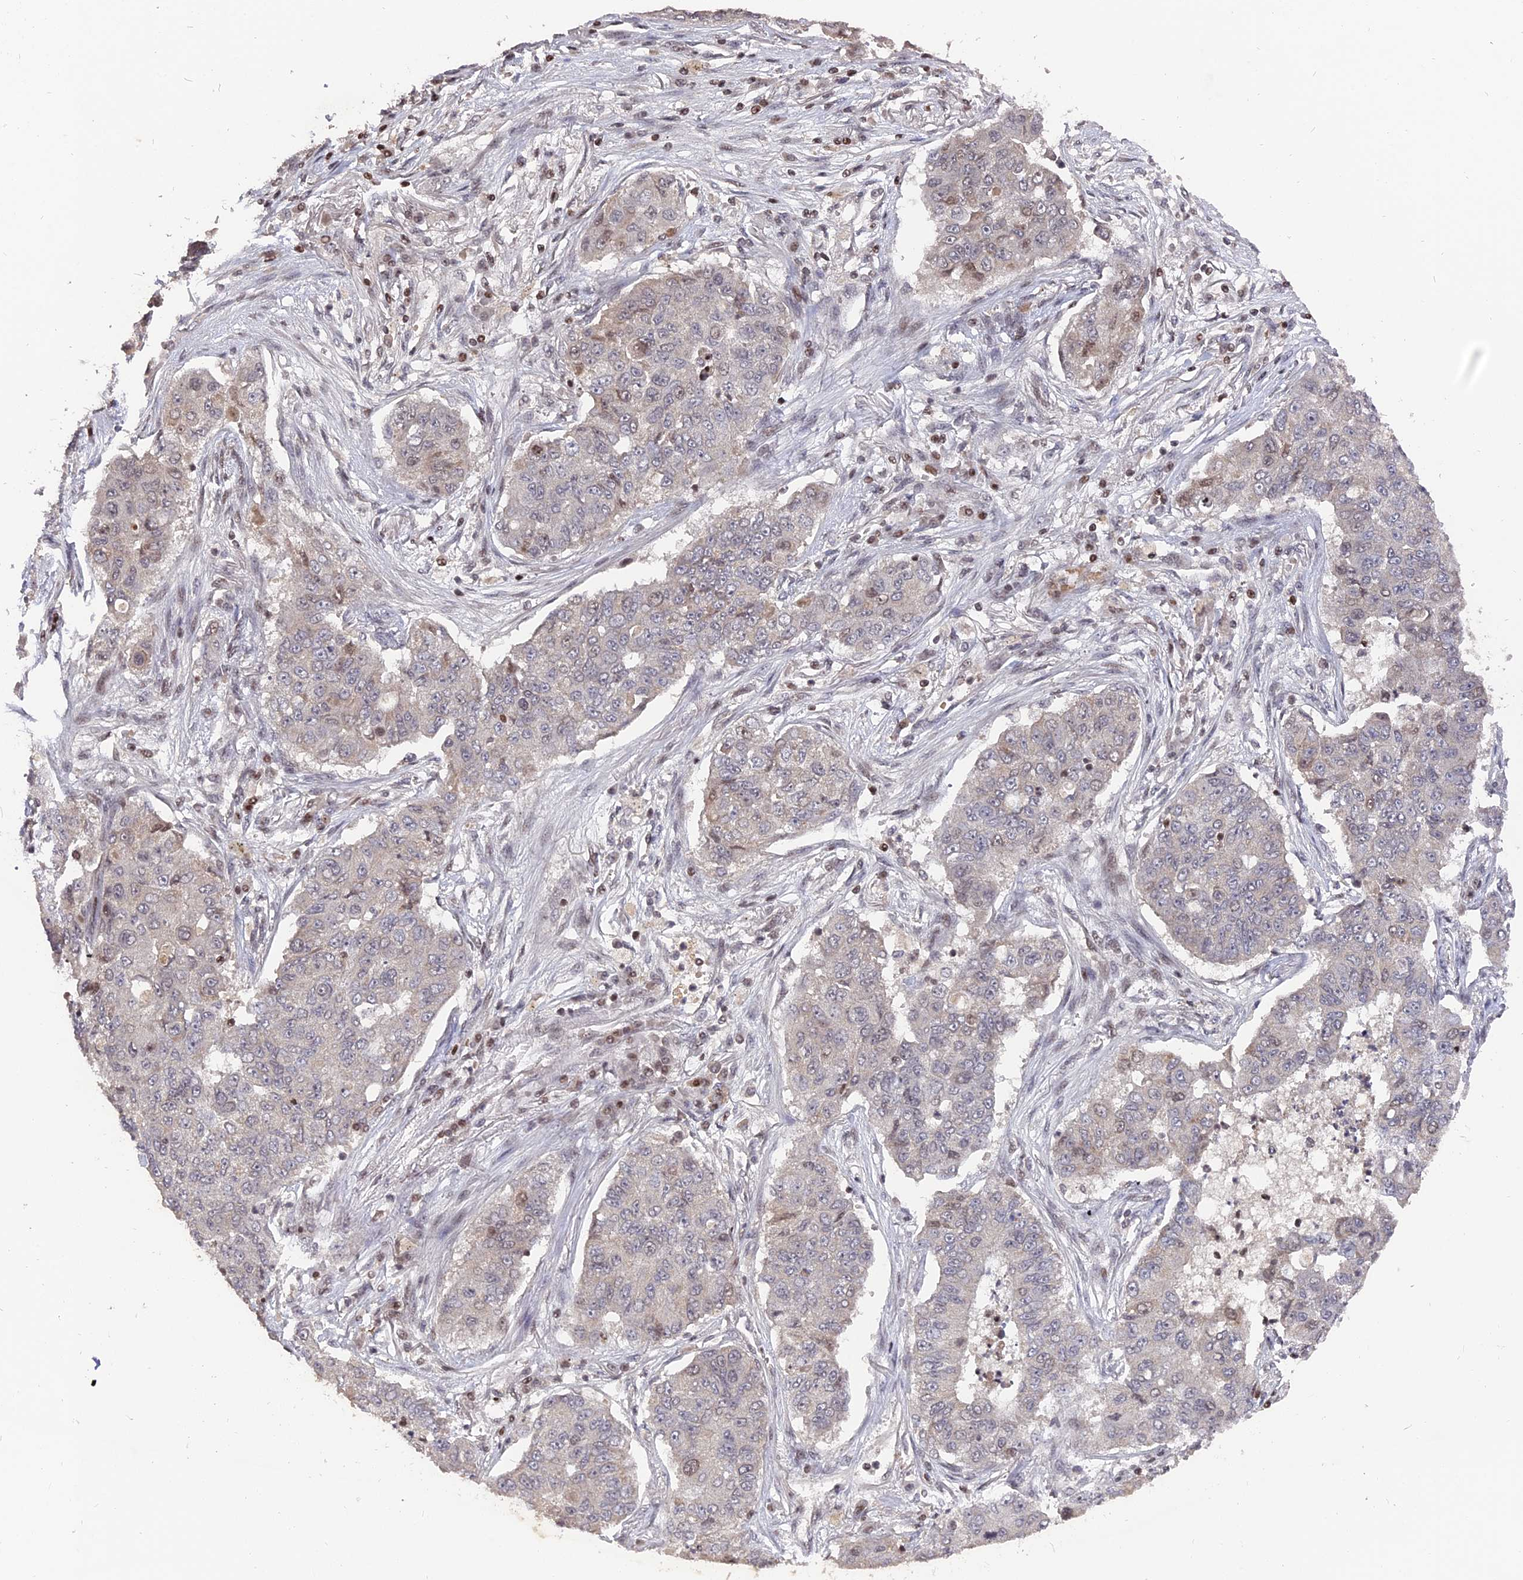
{"staining": {"intensity": "negative", "quantity": "none", "location": "none"}, "tissue": "lung cancer", "cell_type": "Tumor cells", "image_type": "cancer", "snomed": [{"axis": "morphology", "description": "Squamous cell carcinoma, NOS"}, {"axis": "topography", "description": "Lung"}], "caption": "Immunohistochemistry (IHC) photomicrograph of neoplastic tissue: lung squamous cell carcinoma stained with DAB demonstrates no significant protein positivity in tumor cells.", "gene": "NR1H3", "patient": {"sex": "male", "age": 74}}